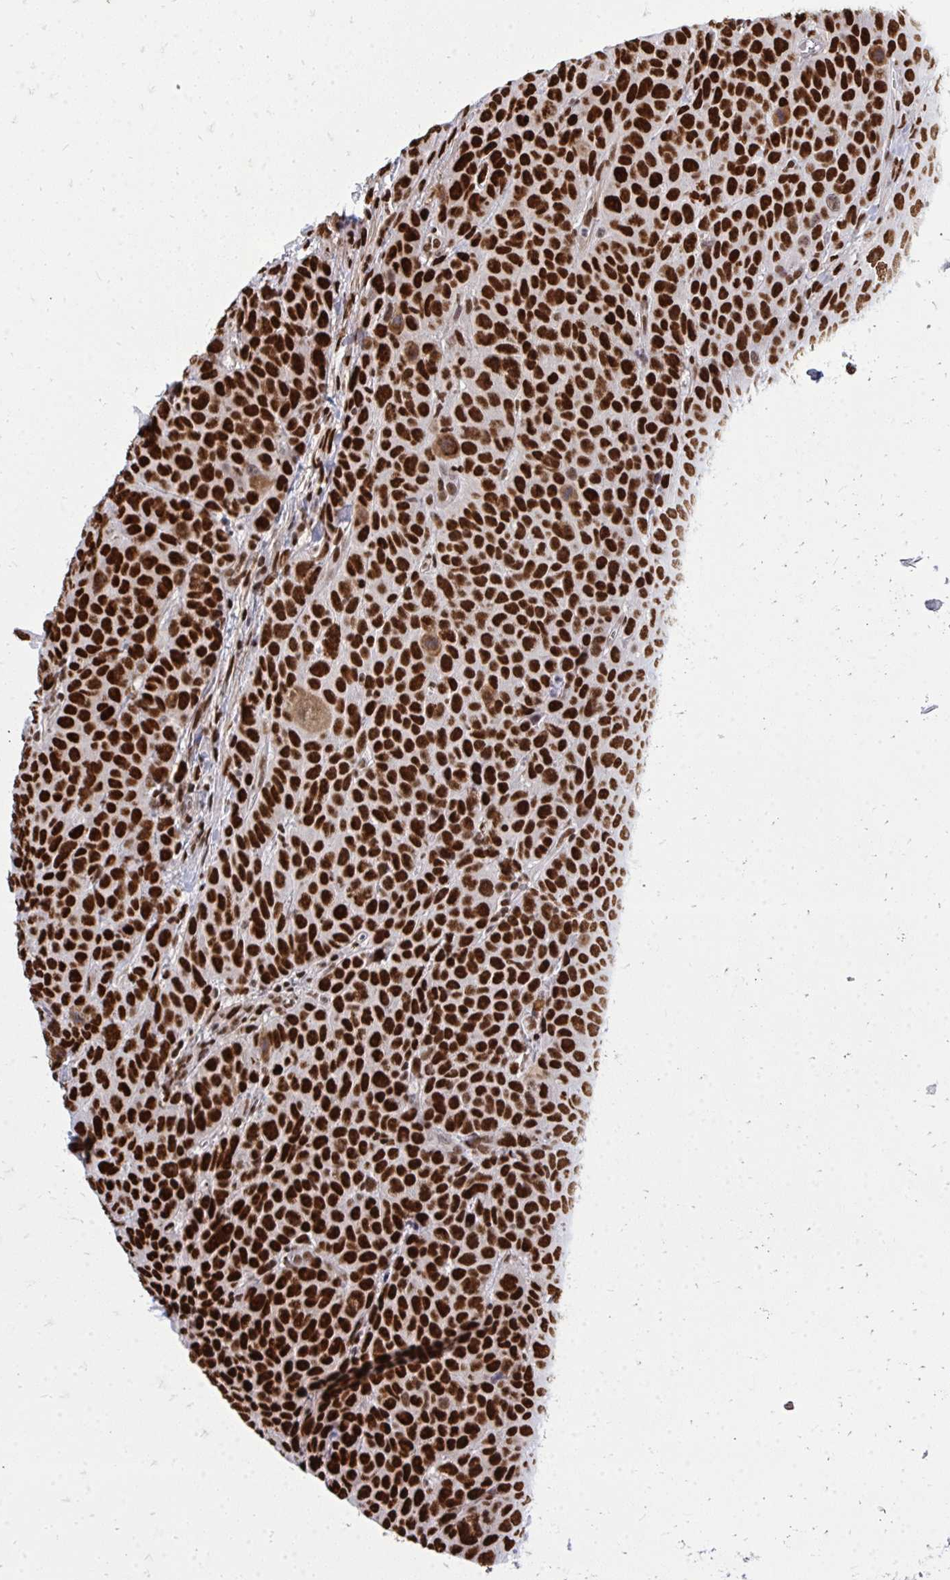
{"staining": {"intensity": "strong", "quantity": ">75%", "location": "nuclear"}, "tissue": "head and neck cancer", "cell_type": "Tumor cells", "image_type": "cancer", "snomed": [{"axis": "morphology", "description": "Squamous cell carcinoma, NOS"}, {"axis": "topography", "description": "Head-Neck"}], "caption": "Immunohistochemical staining of human head and neck squamous cell carcinoma reveals high levels of strong nuclear protein expression in about >75% of tumor cells.", "gene": "TBL1Y", "patient": {"sex": "male", "age": 66}}